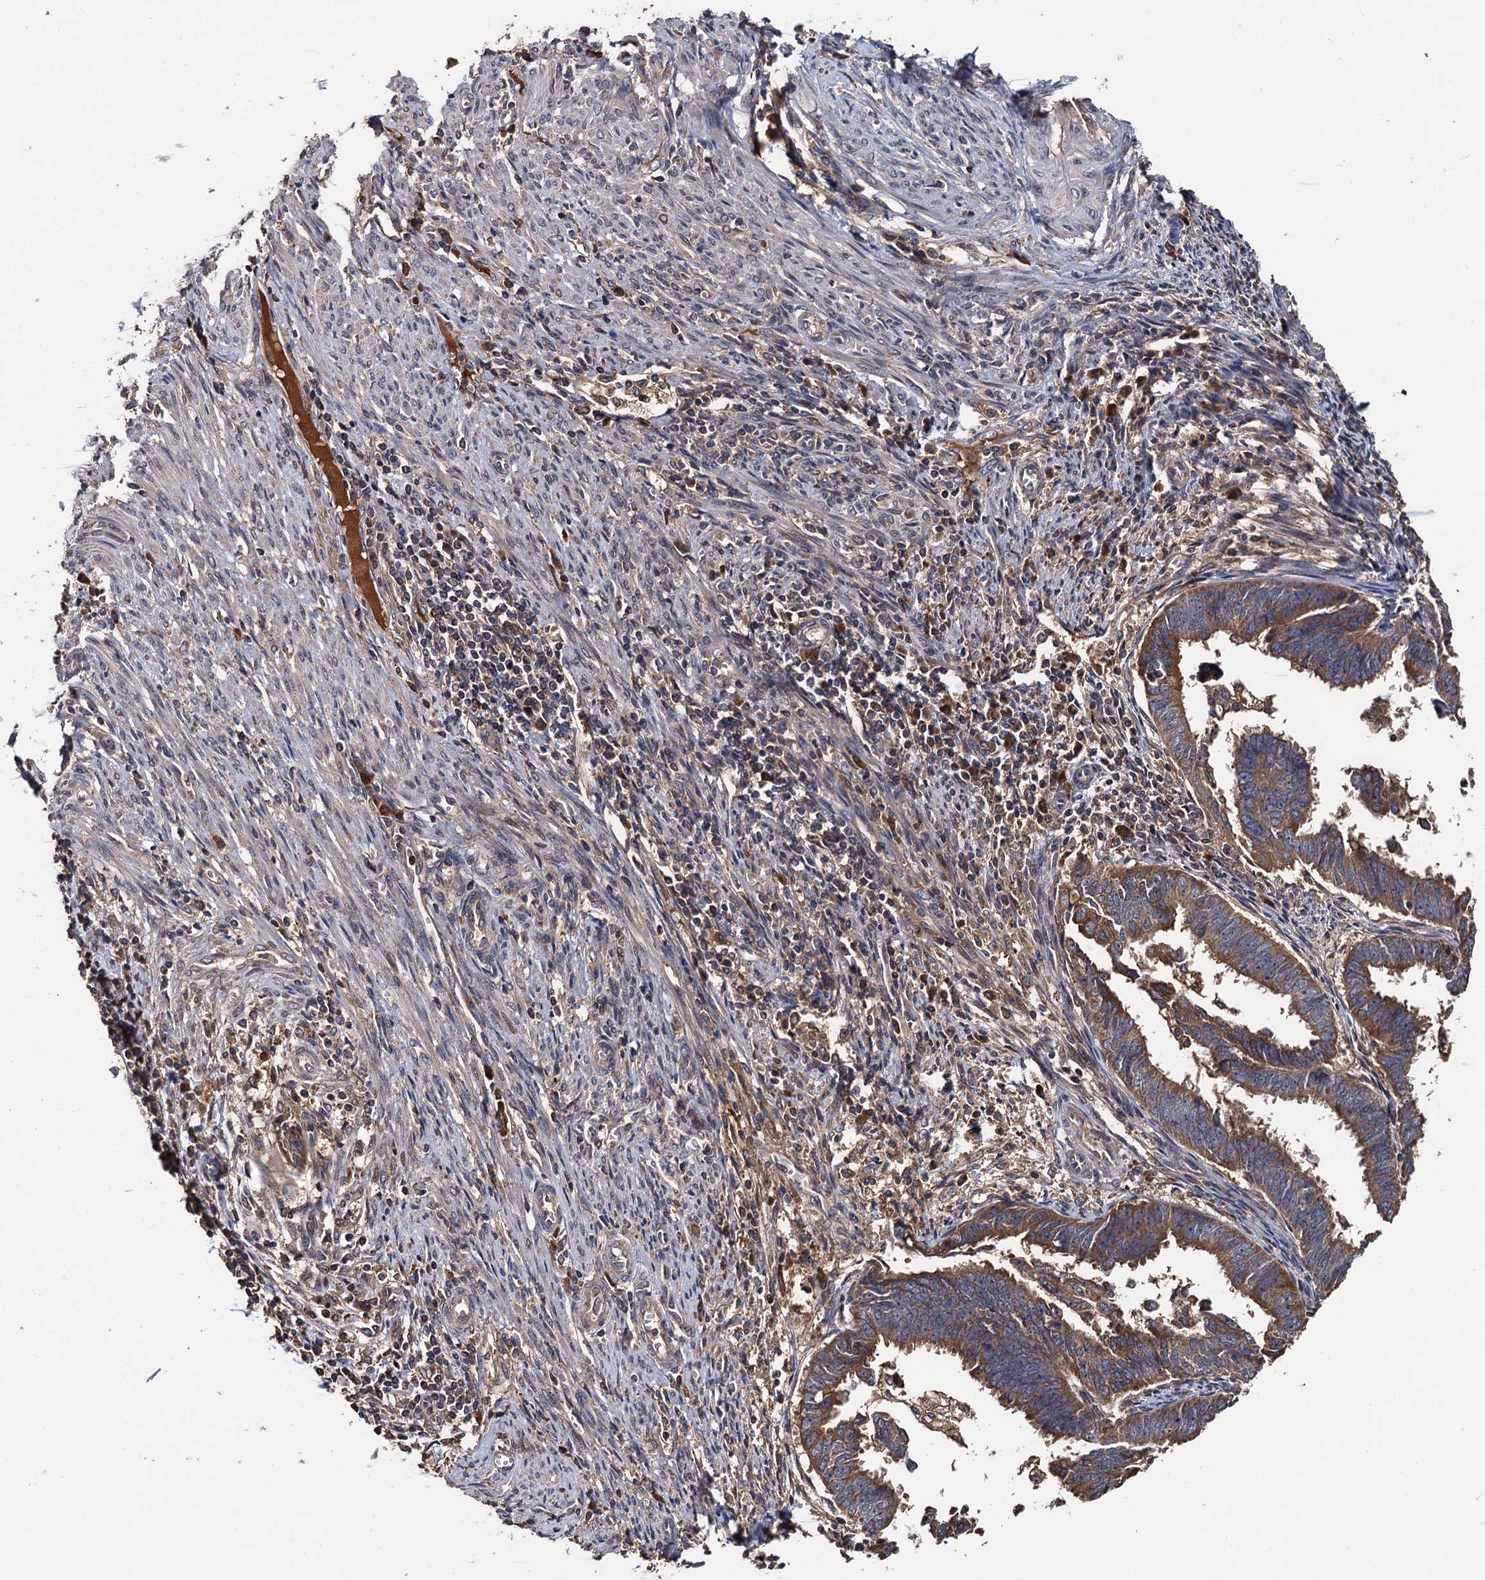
{"staining": {"intensity": "moderate", "quantity": ">75%", "location": "cytoplasmic/membranous"}, "tissue": "endometrial cancer", "cell_type": "Tumor cells", "image_type": "cancer", "snomed": [{"axis": "morphology", "description": "Adenocarcinoma, NOS"}, {"axis": "topography", "description": "Endometrium"}], "caption": "Protein analysis of endometrial cancer (adenocarcinoma) tissue exhibits moderate cytoplasmic/membranous staining in approximately >75% of tumor cells.", "gene": "RGS11", "patient": {"sex": "female", "age": 75}}